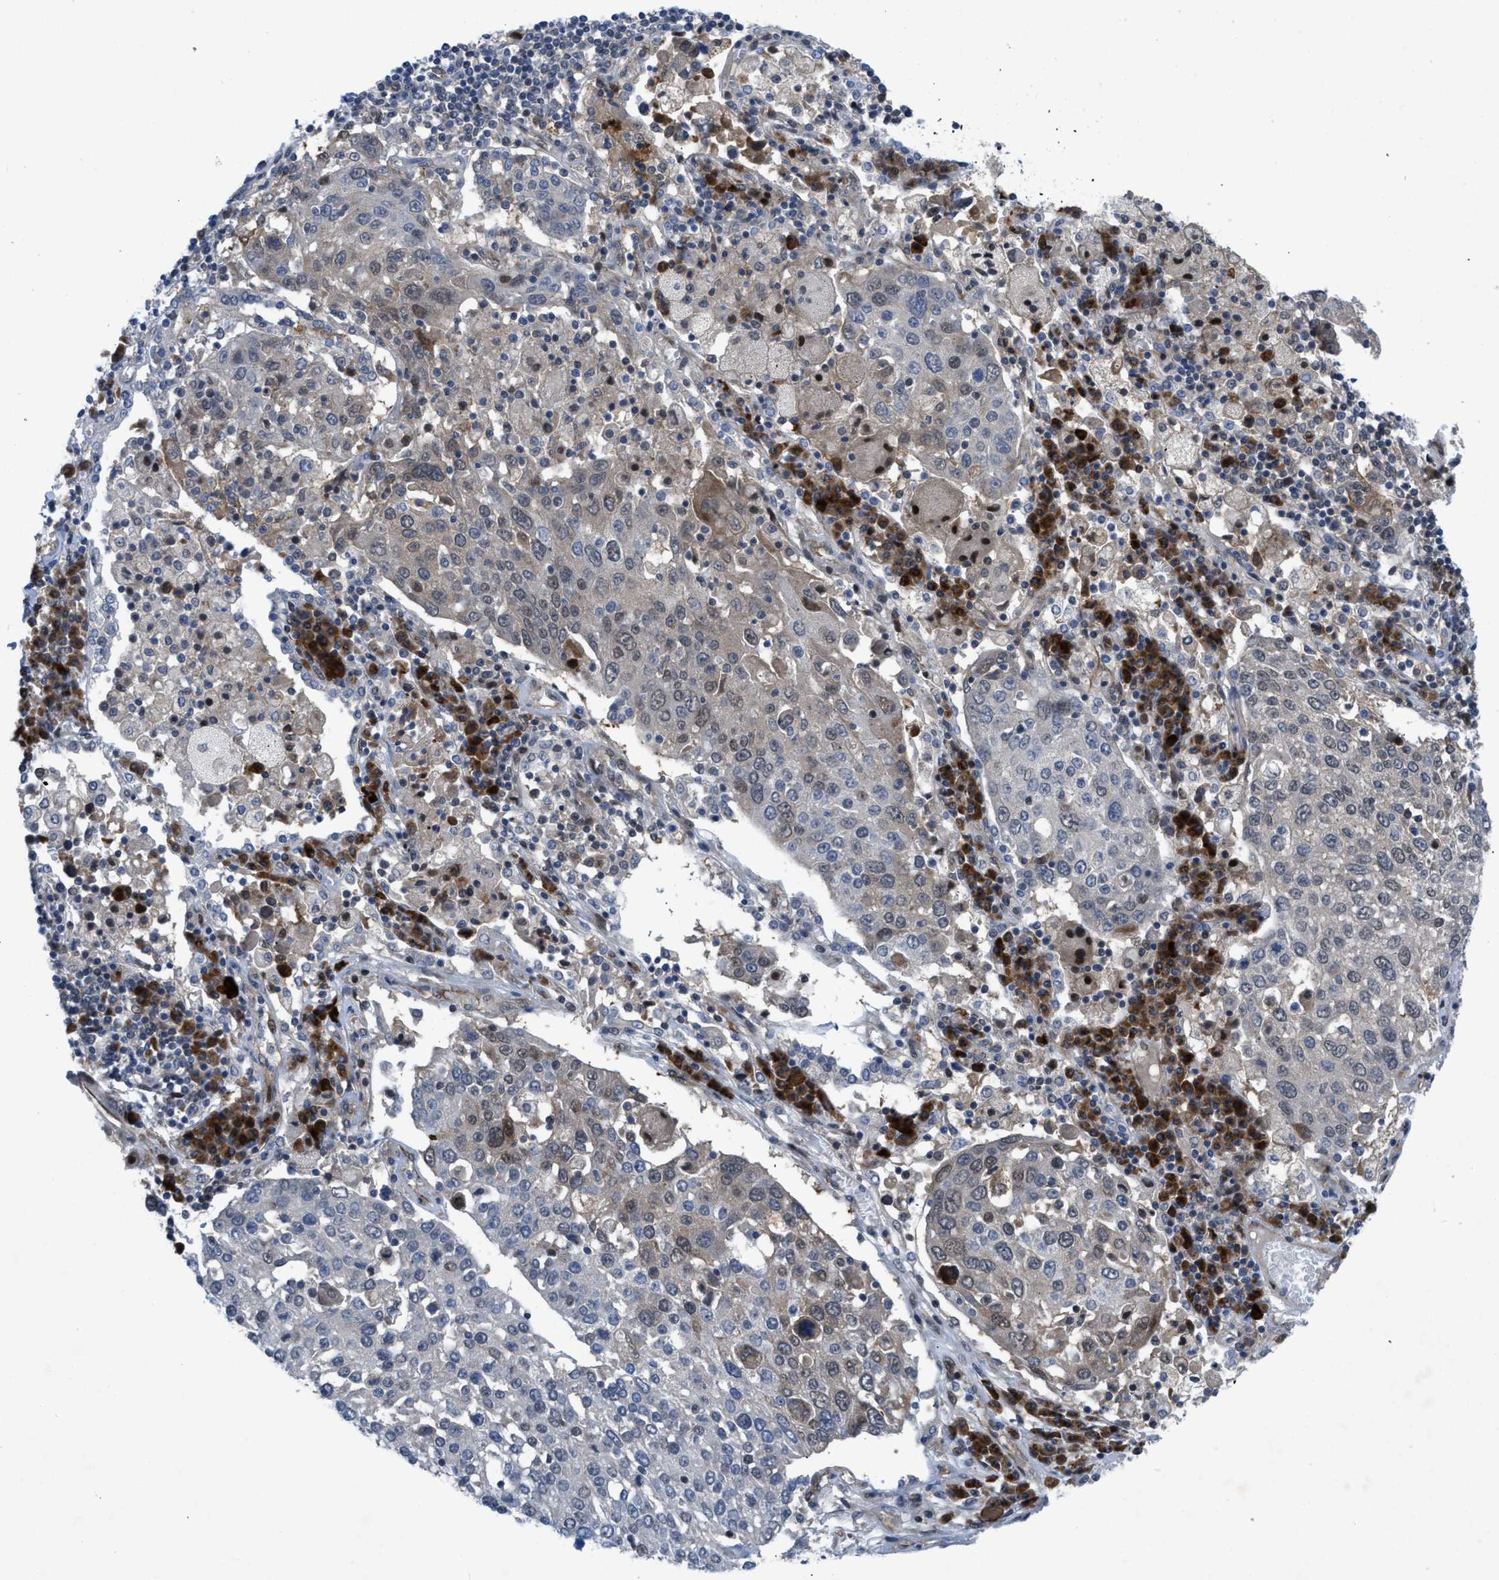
{"staining": {"intensity": "negative", "quantity": "none", "location": "none"}, "tissue": "lung cancer", "cell_type": "Tumor cells", "image_type": "cancer", "snomed": [{"axis": "morphology", "description": "Squamous cell carcinoma, NOS"}, {"axis": "topography", "description": "Lung"}], "caption": "DAB (3,3'-diaminobenzidine) immunohistochemical staining of human lung cancer shows no significant expression in tumor cells.", "gene": "IL17RE", "patient": {"sex": "male", "age": 65}}